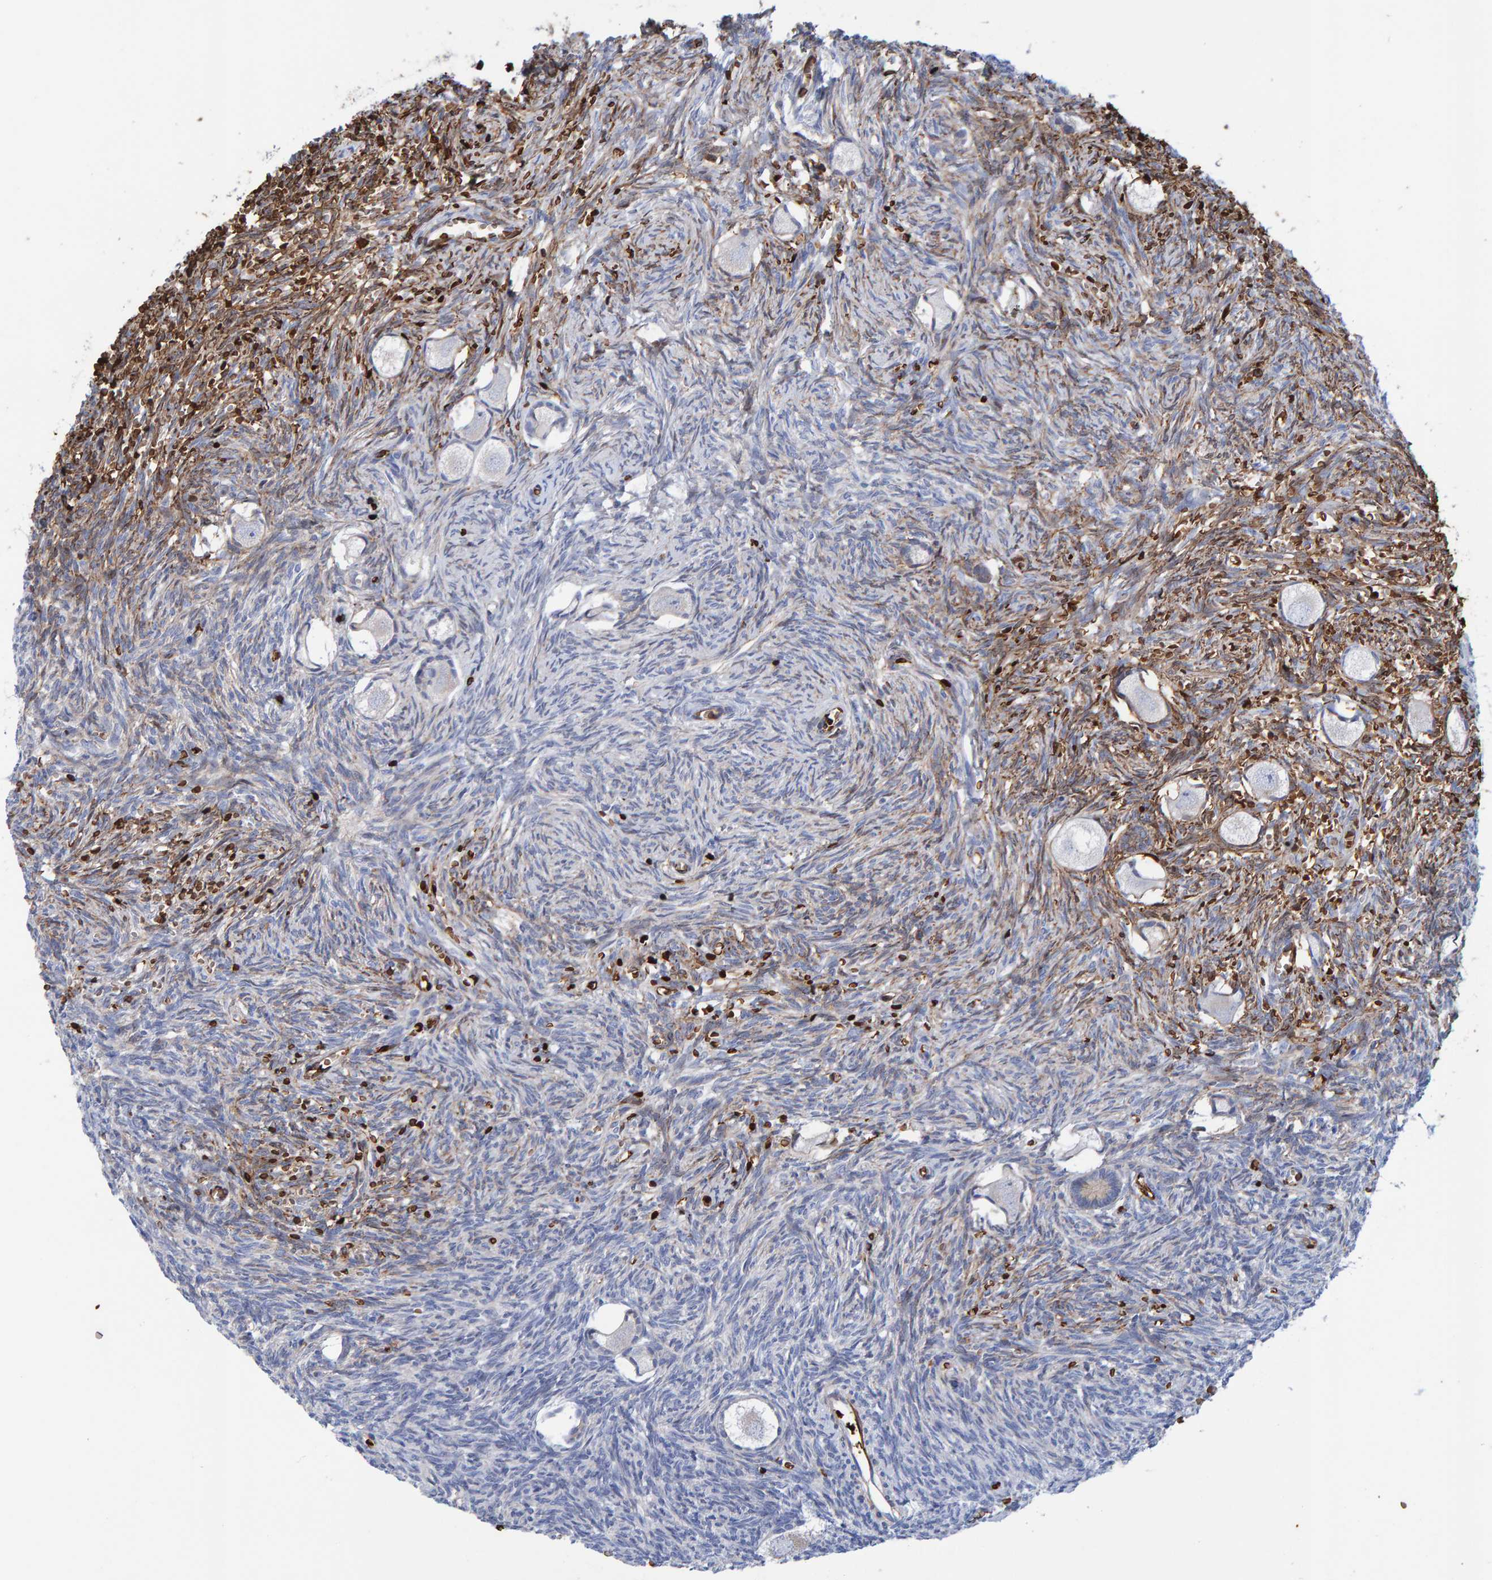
{"staining": {"intensity": "weak", "quantity": "25%-75%", "location": "cytoplasmic/membranous"}, "tissue": "ovary", "cell_type": "Follicle cells", "image_type": "normal", "snomed": [{"axis": "morphology", "description": "Normal tissue, NOS"}, {"axis": "topography", "description": "Ovary"}], "caption": "Immunohistochemistry (DAB) staining of benign human ovary displays weak cytoplasmic/membranous protein expression in about 25%-75% of follicle cells. Nuclei are stained in blue.", "gene": "VPS9D1", "patient": {"sex": "female", "age": 27}}